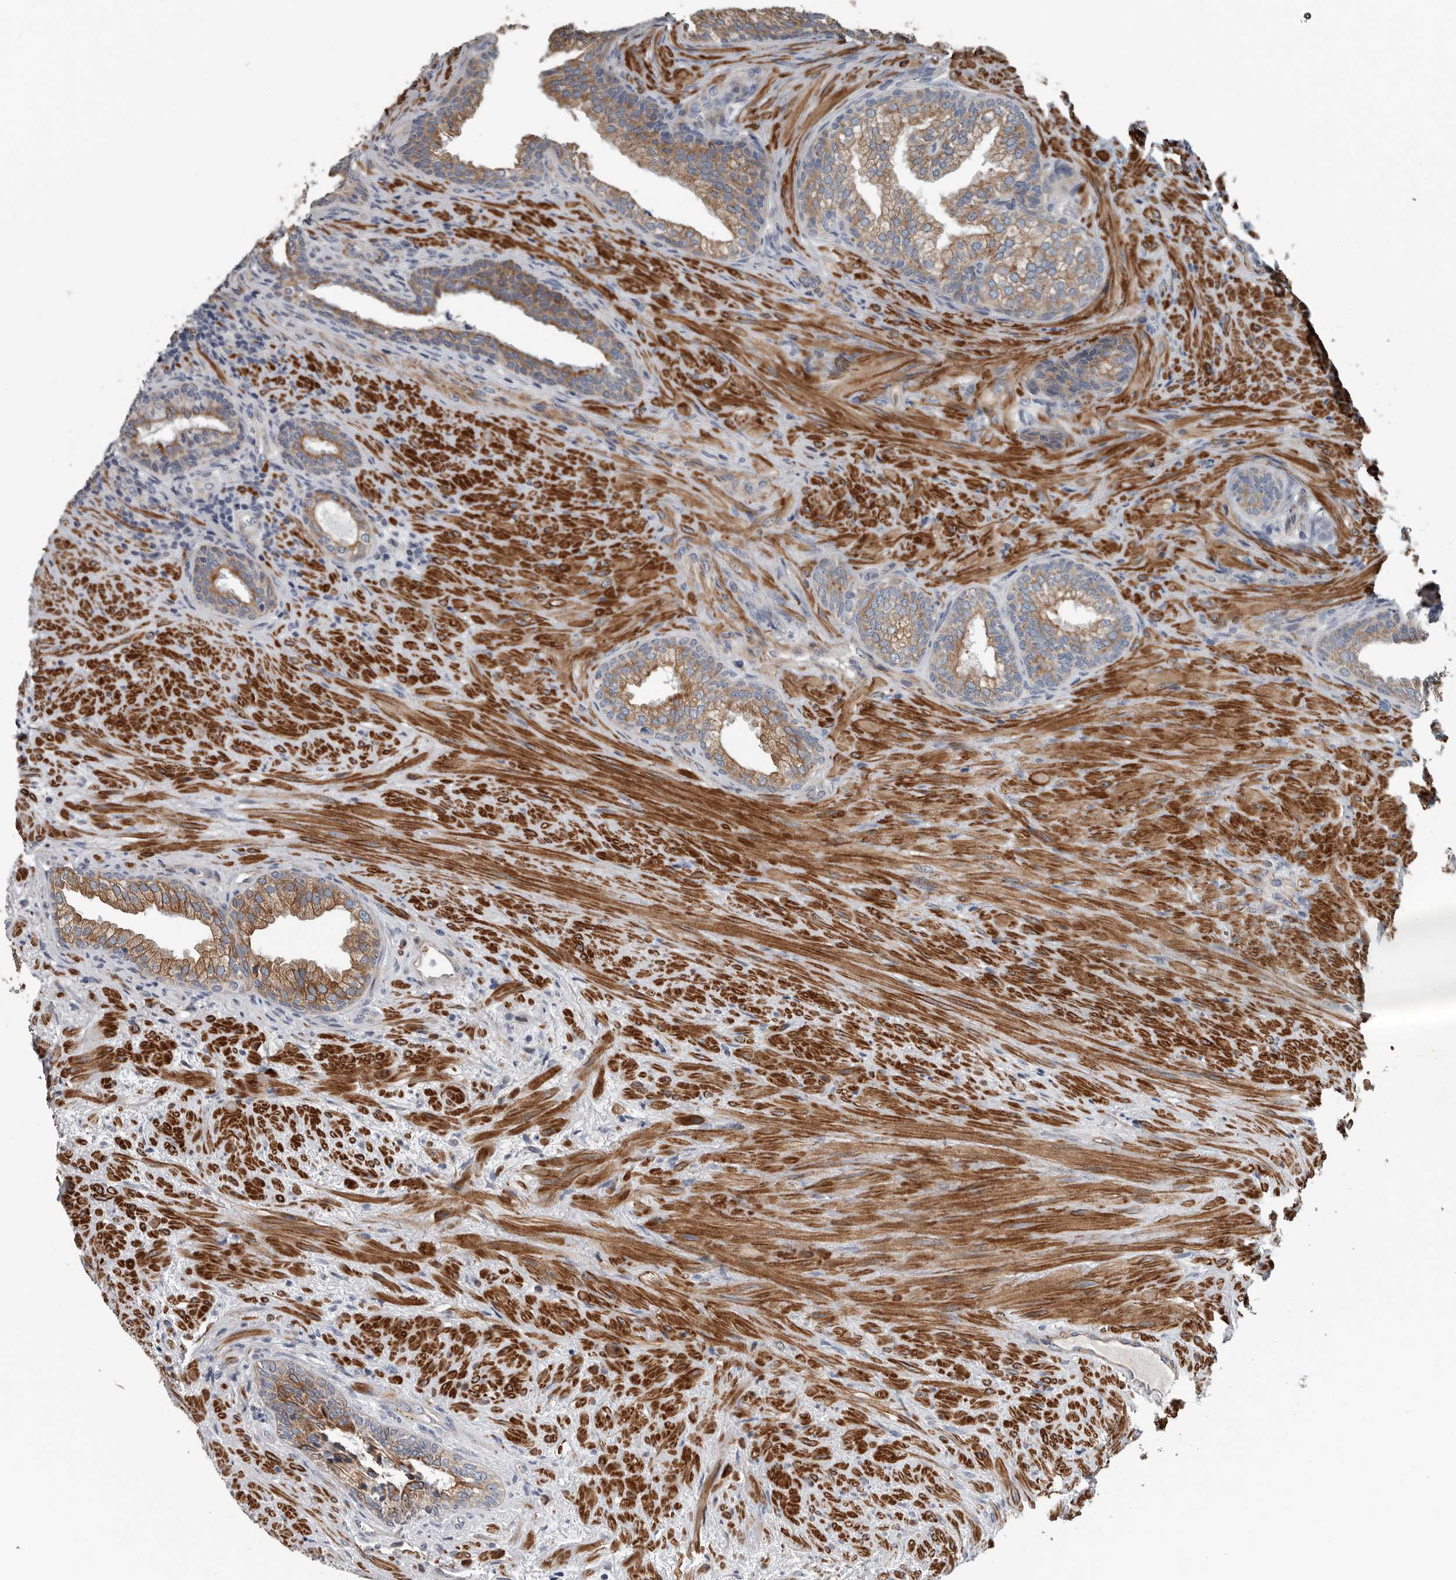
{"staining": {"intensity": "moderate", "quantity": ">75%", "location": "cytoplasmic/membranous"}, "tissue": "prostate", "cell_type": "Glandular cells", "image_type": "normal", "snomed": [{"axis": "morphology", "description": "Normal tissue, NOS"}, {"axis": "topography", "description": "Prostate"}], "caption": "DAB (3,3'-diaminobenzidine) immunohistochemical staining of normal human prostate demonstrates moderate cytoplasmic/membranous protein staining in approximately >75% of glandular cells. Nuclei are stained in blue.", "gene": "DPY19L4", "patient": {"sex": "male", "age": 76}}